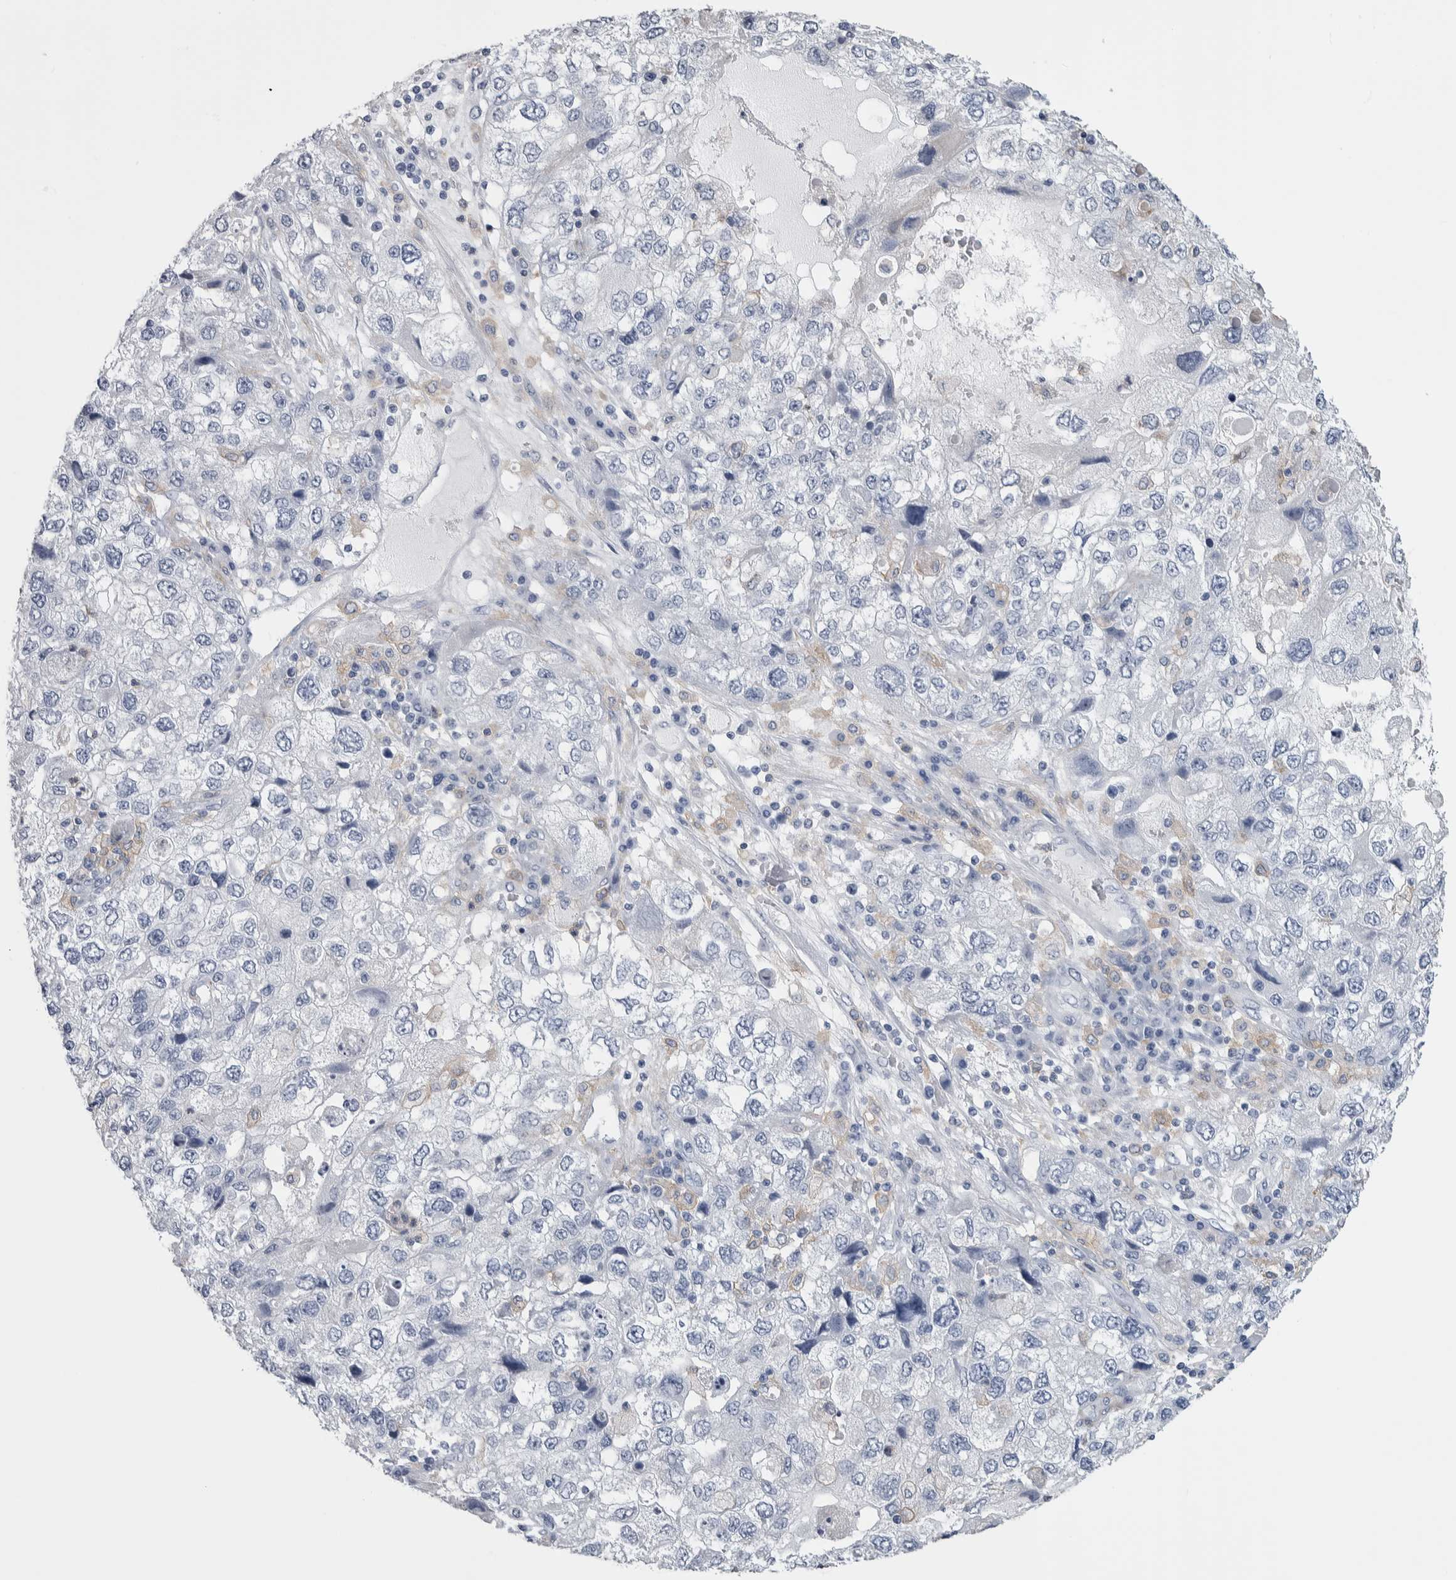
{"staining": {"intensity": "negative", "quantity": "none", "location": "none"}, "tissue": "endometrial cancer", "cell_type": "Tumor cells", "image_type": "cancer", "snomed": [{"axis": "morphology", "description": "Adenocarcinoma, NOS"}, {"axis": "topography", "description": "Endometrium"}], "caption": "Tumor cells show no significant protein positivity in adenocarcinoma (endometrial).", "gene": "SKAP2", "patient": {"sex": "female", "age": 49}}